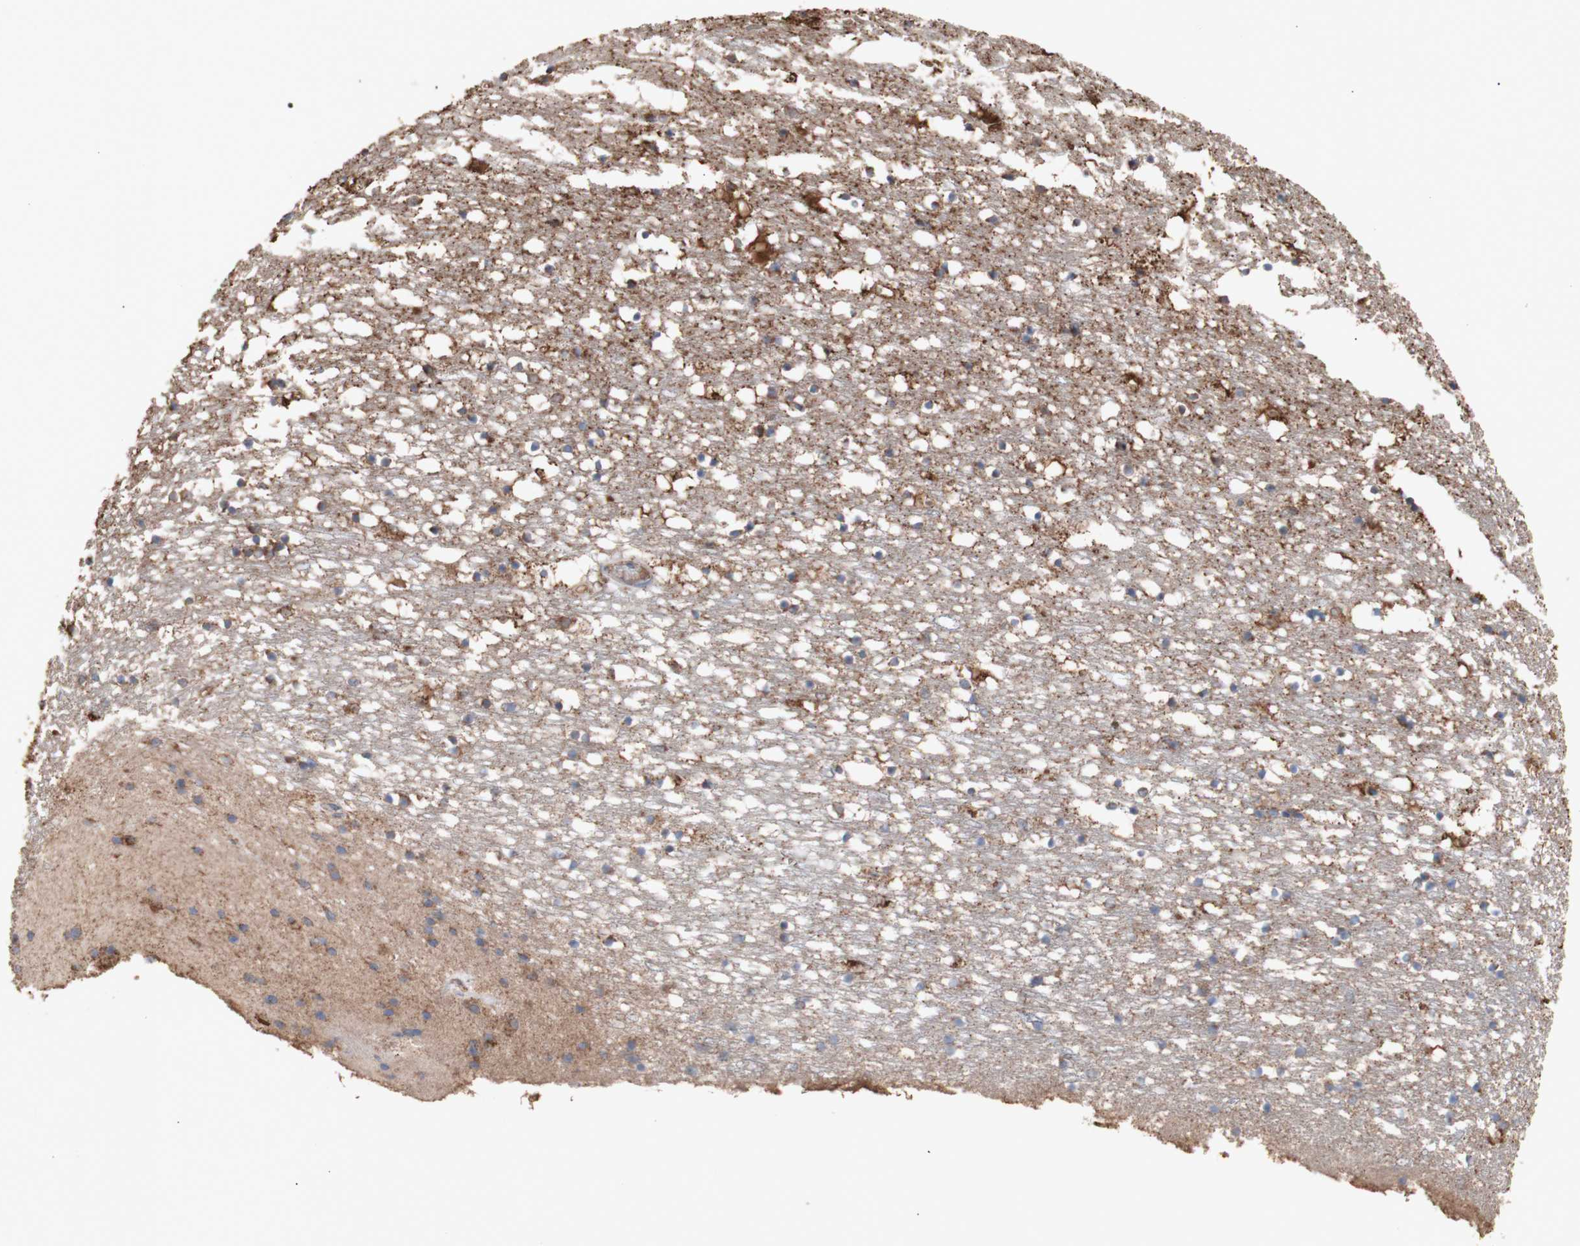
{"staining": {"intensity": "strong", "quantity": "<25%", "location": "cytoplasmic/membranous"}, "tissue": "caudate", "cell_type": "Glial cells", "image_type": "normal", "snomed": [{"axis": "morphology", "description": "Normal tissue, NOS"}, {"axis": "topography", "description": "Lateral ventricle wall"}], "caption": "Protein analysis of benign caudate reveals strong cytoplasmic/membranous positivity in approximately <25% of glial cells. The protein is shown in brown color, while the nuclei are stained blue.", "gene": "ALDH9A1", "patient": {"sex": "male", "age": 45}}